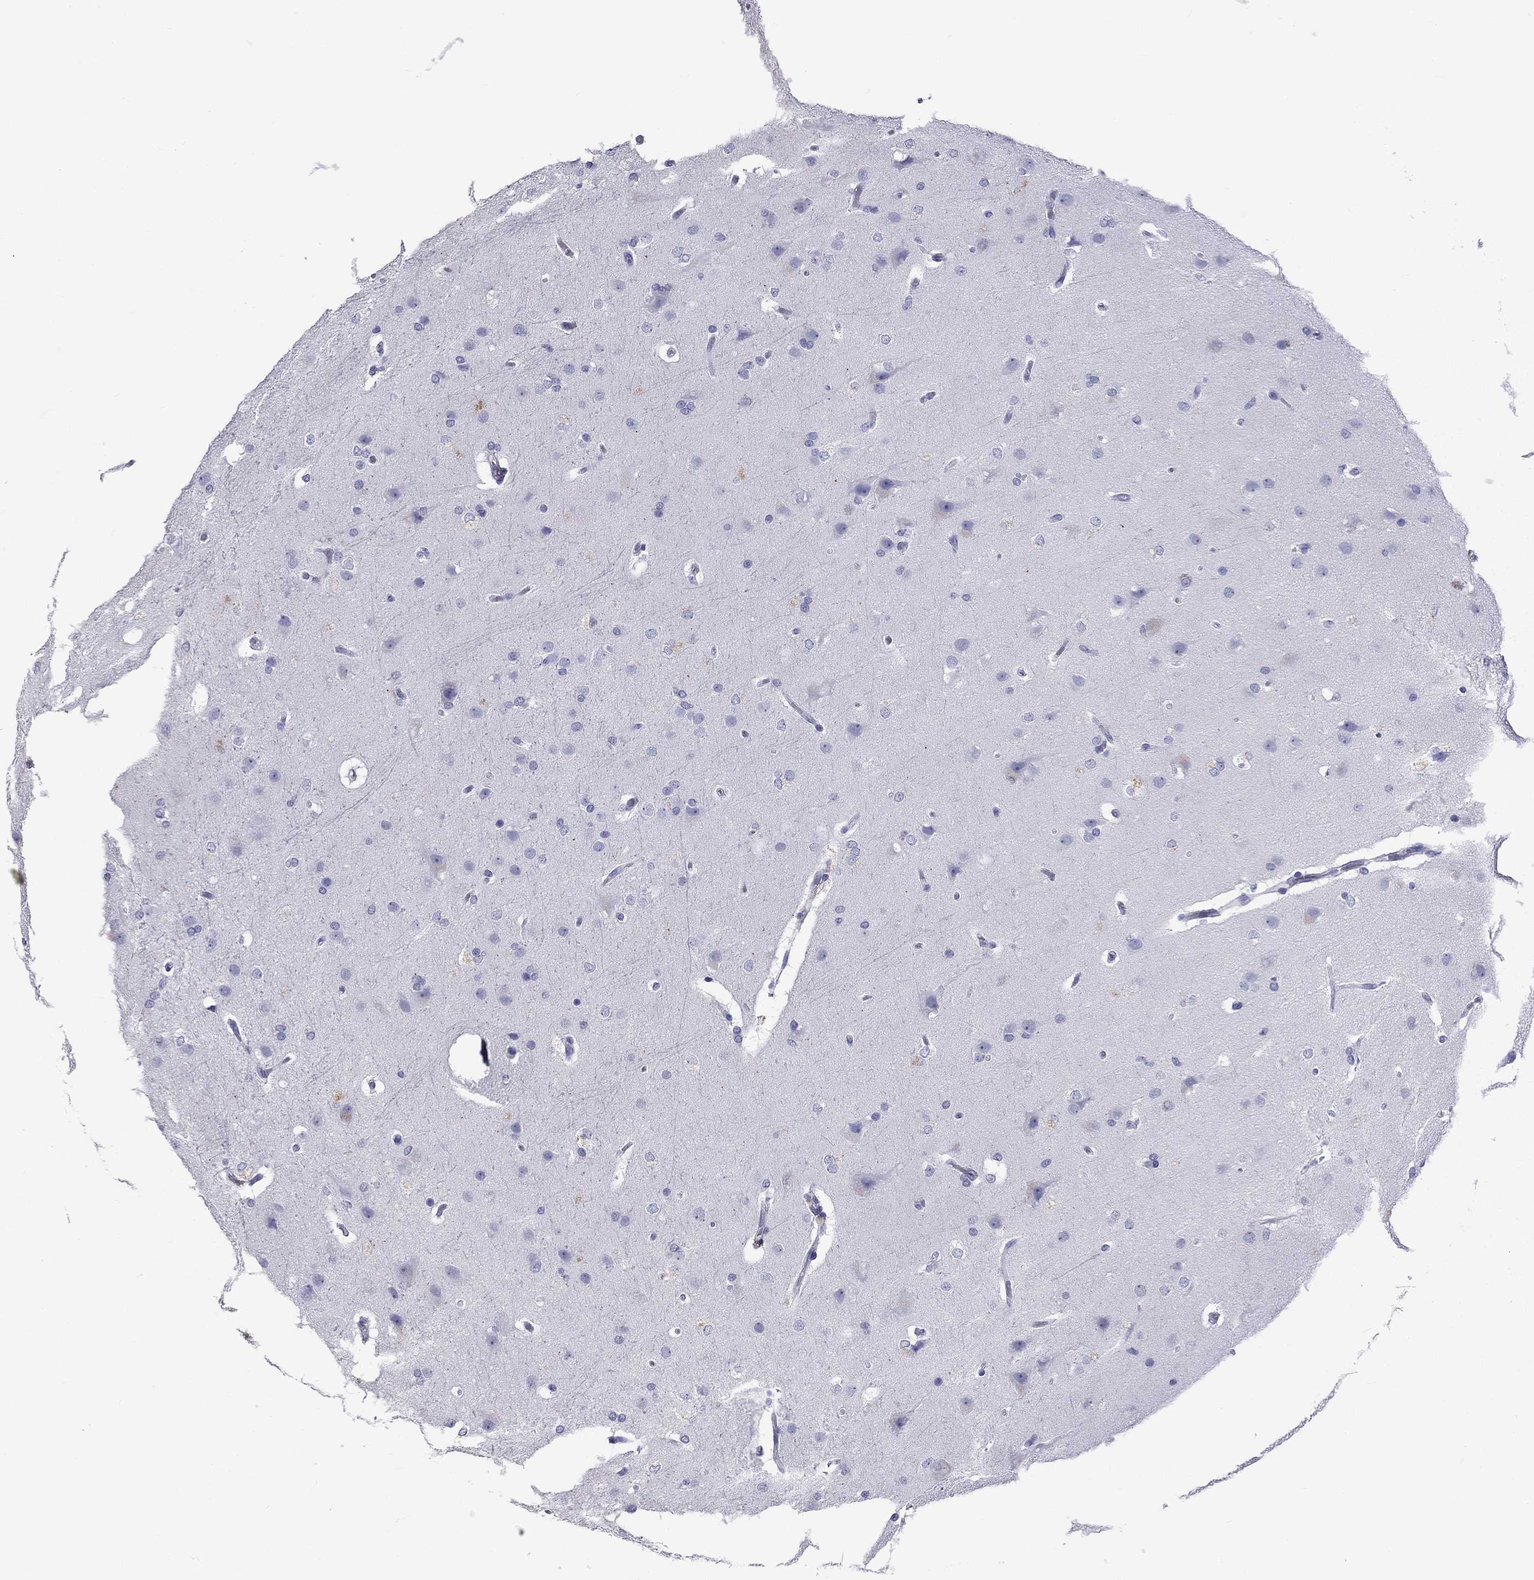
{"staining": {"intensity": "negative", "quantity": "none", "location": "none"}, "tissue": "glioma", "cell_type": "Tumor cells", "image_type": "cancer", "snomed": [{"axis": "morphology", "description": "Glioma, malignant, High grade"}, {"axis": "topography", "description": "Brain"}], "caption": "Immunohistochemistry of high-grade glioma (malignant) demonstrates no expression in tumor cells.", "gene": "DNALI1", "patient": {"sex": "male", "age": 68}}